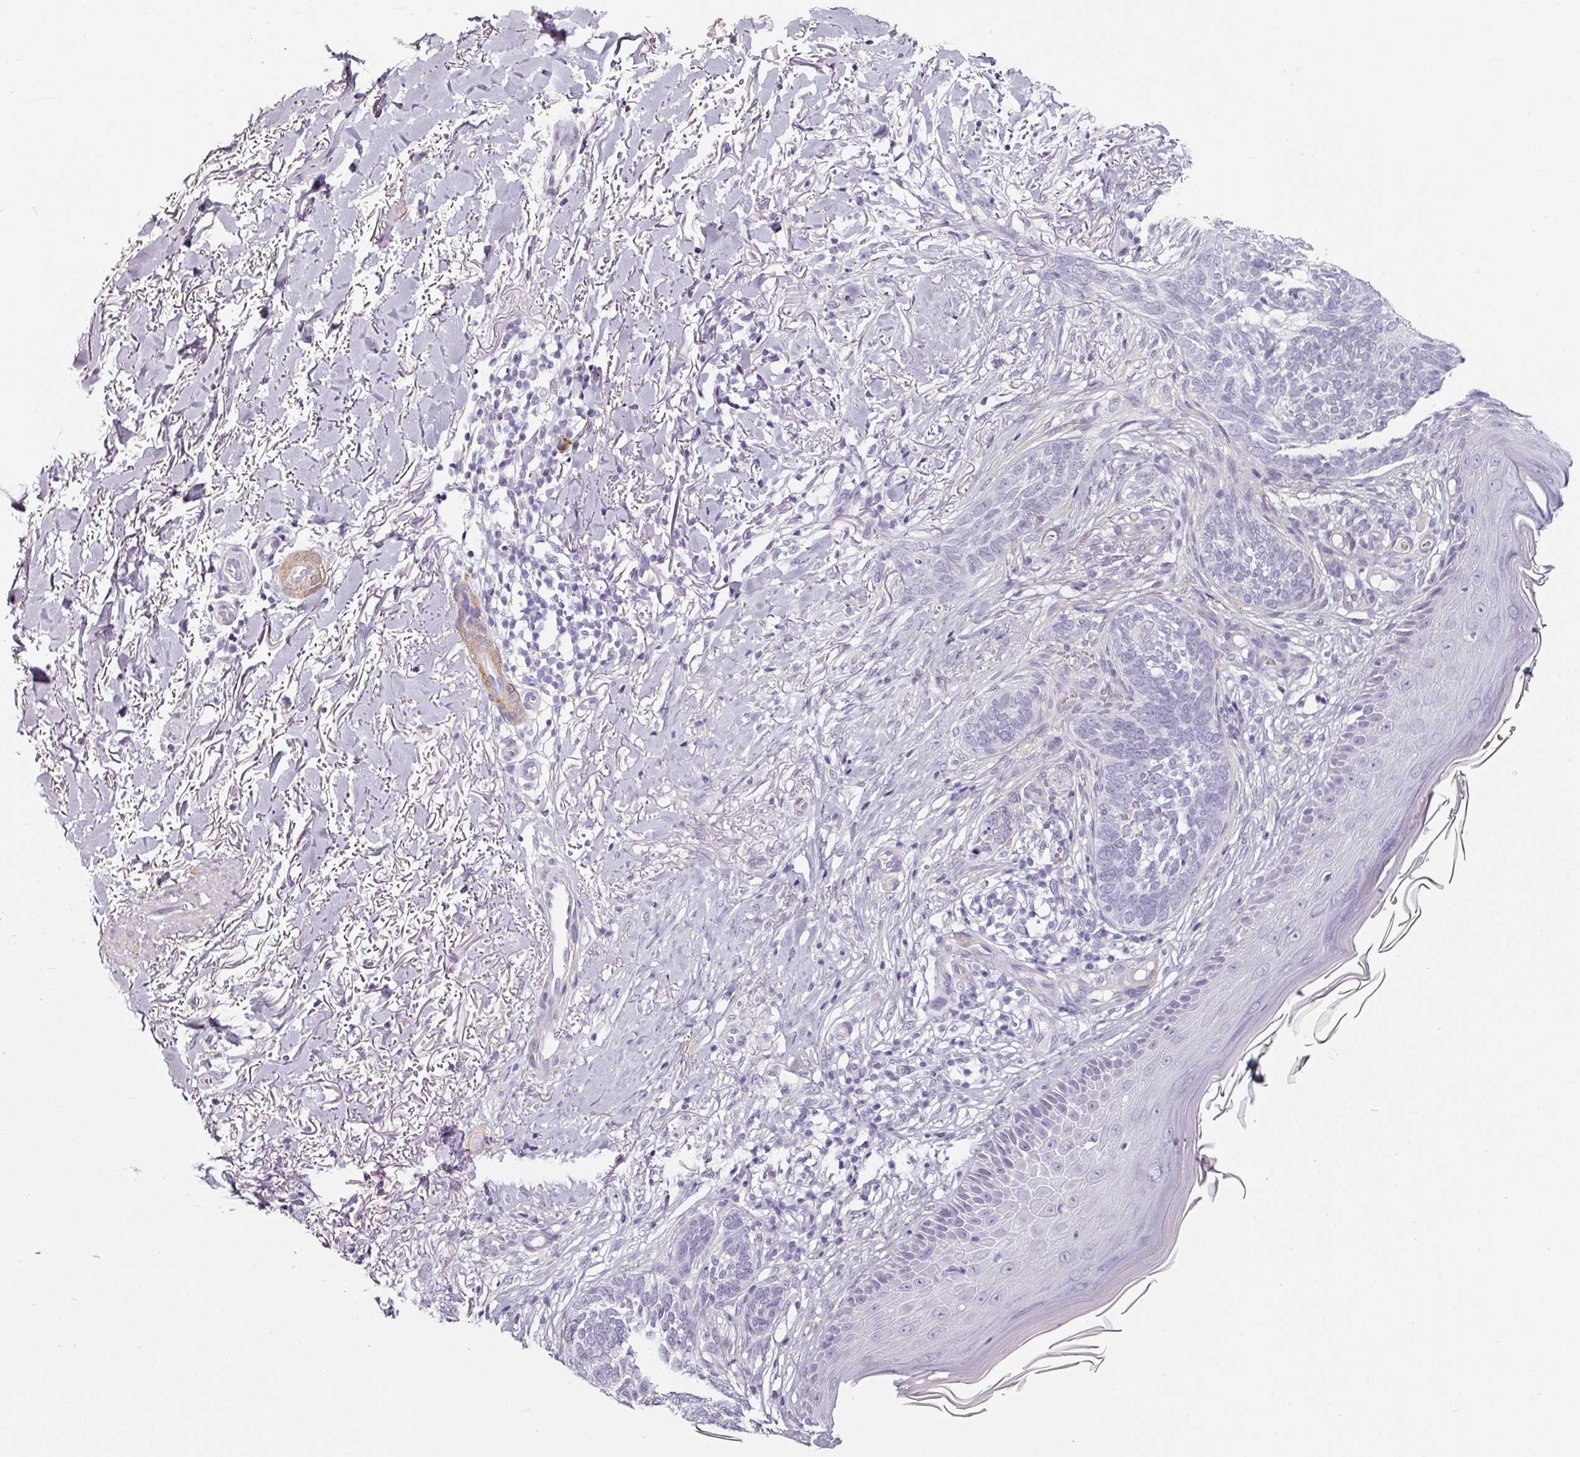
{"staining": {"intensity": "negative", "quantity": "none", "location": "none"}, "tissue": "skin cancer", "cell_type": "Tumor cells", "image_type": "cancer", "snomed": [{"axis": "morphology", "description": "Normal tissue, NOS"}, {"axis": "morphology", "description": "Basal cell carcinoma"}, {"axis": "topography", "description": "Skin"}], "caption": "Human skin cancer (basal cell carcinoma) stained for a protein using immunohistochemistry reveals no expression in tumor cells.", "gene": "CAP2", "patient": {"sex": "female", "age": 67}}